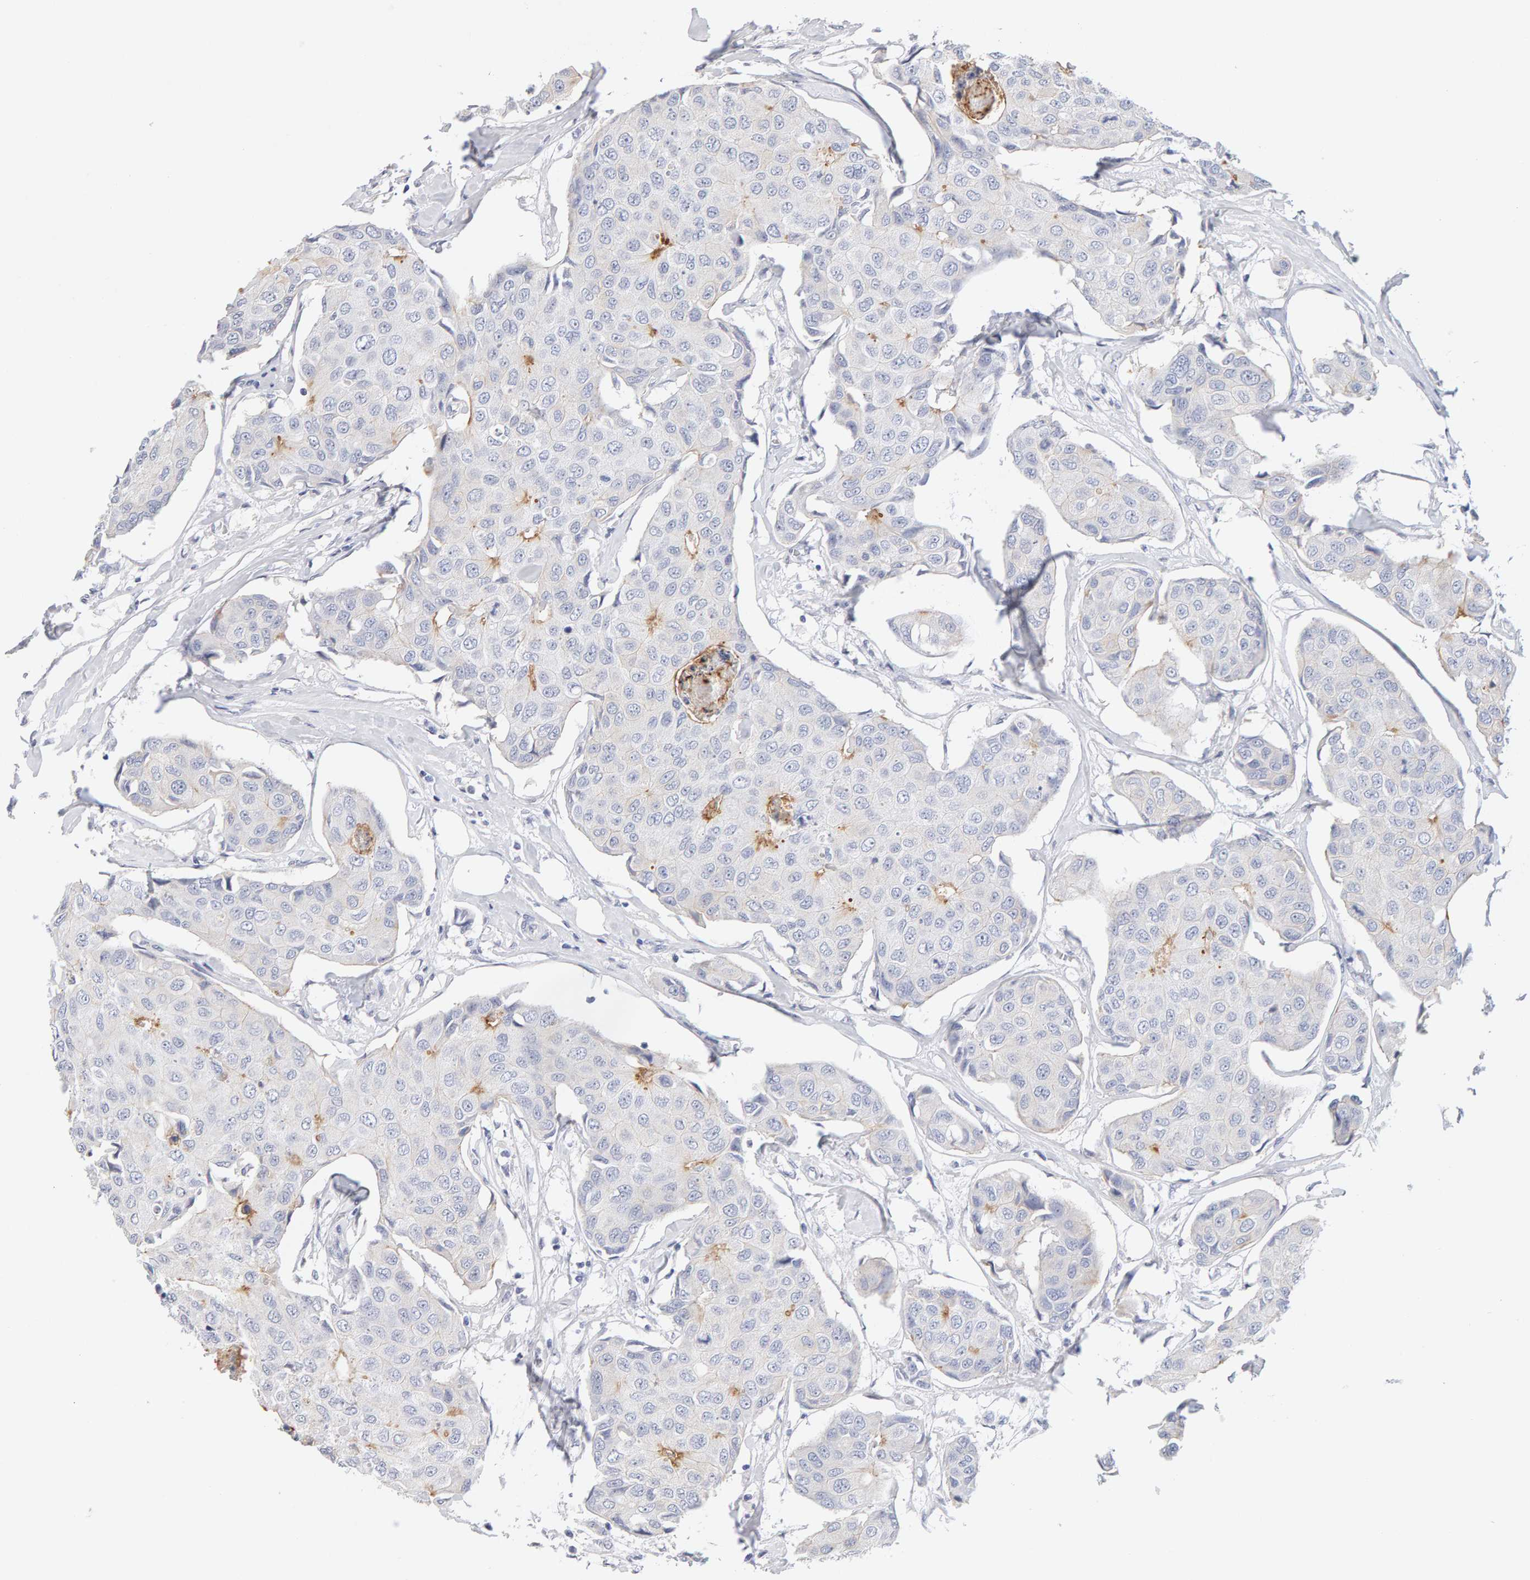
{"staining": {"intensity": "negative", "quantity": "none", "location": "none"}, "tissue": "breast cancer", "cell_type": "Tumor cells", "image_type": "cancer", "snomed": [{"axis": "morphology", "description": "Duct carcinoma"}, {"axis": "topography", "description": "Breast"}], "caption": "An IHC histopathology image of breast invasive ductal carcinoma is shown. There is no staining in tumor cells of breast invasive ductal carcinoma.", "gene": "METRNL", "patient": {"sex": "female", "age": 80}}